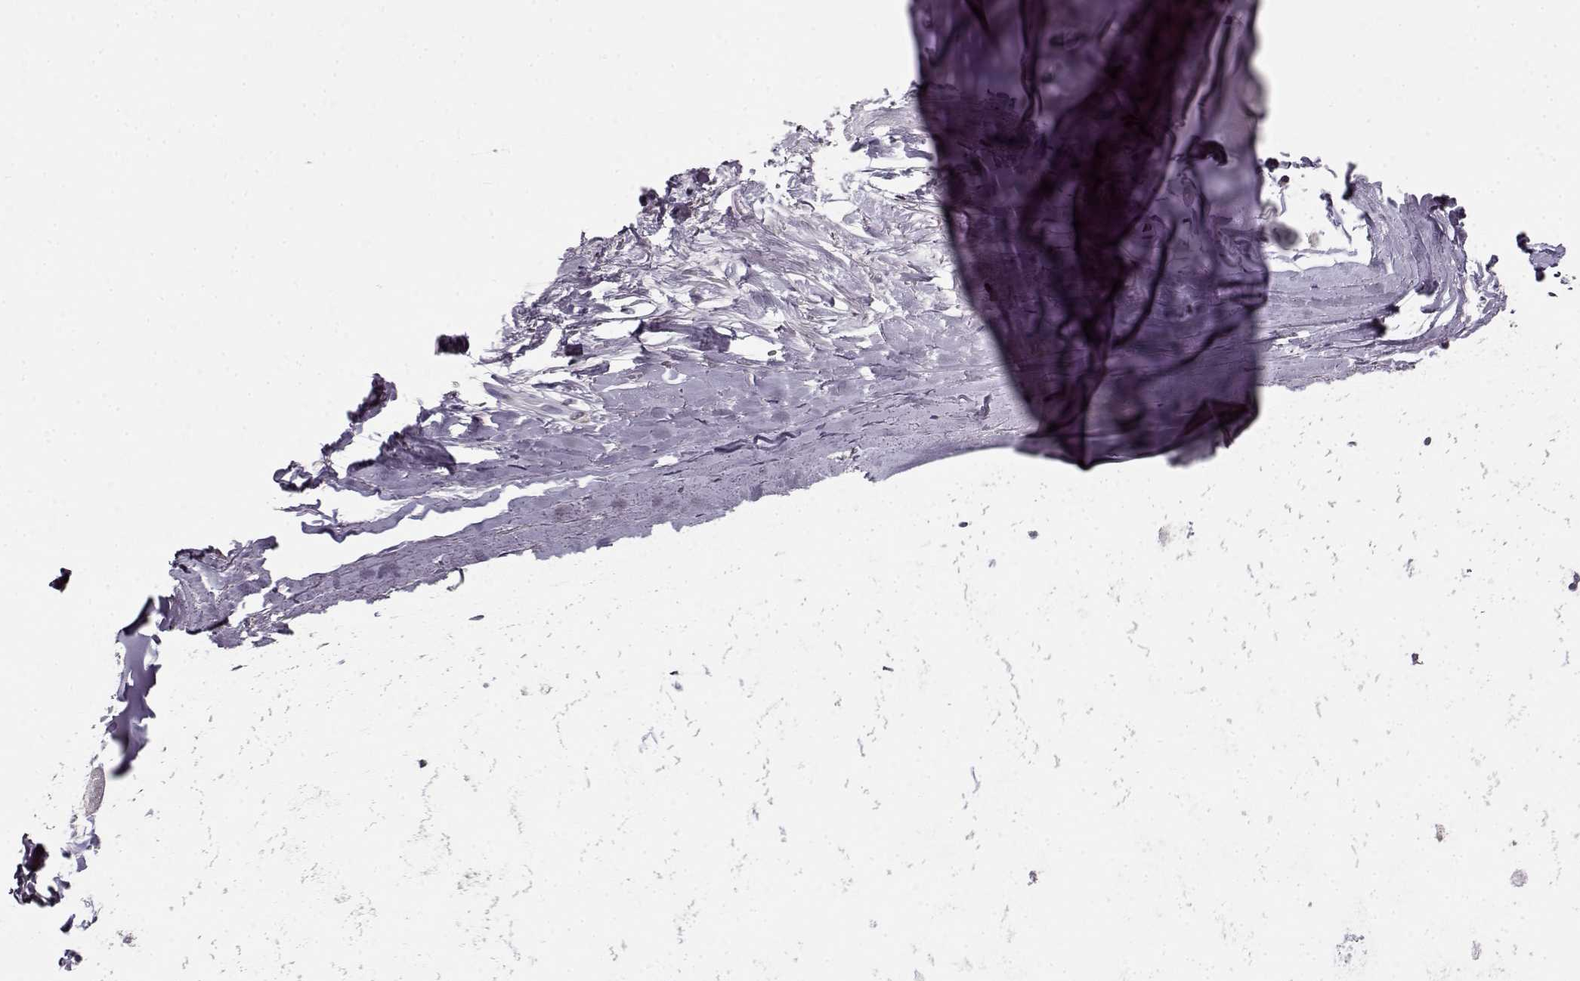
{"staining": {"intensity": "negative", "quantity": "none", "location": "none"}, "tissue": "soft tissue", "cell_type": "Chondrocytes", "image_type": "normal", "snomed": [{"axis": "morphology", "description": "Normal tissue, NOS"}, {"axis": "topography", "description": "Lymph node"}, {"axis": "topography", "description": "Bronchus"}], "caption": "Image shows no protein expression in chondrocytes of benign soft tissue. (DAB (3,3'-diaminobenzidine) IHC visualized using brightfield microscopy, high magnification).", "gene": "RP1L1", "patient": {"sex": "female", "age": 70}}